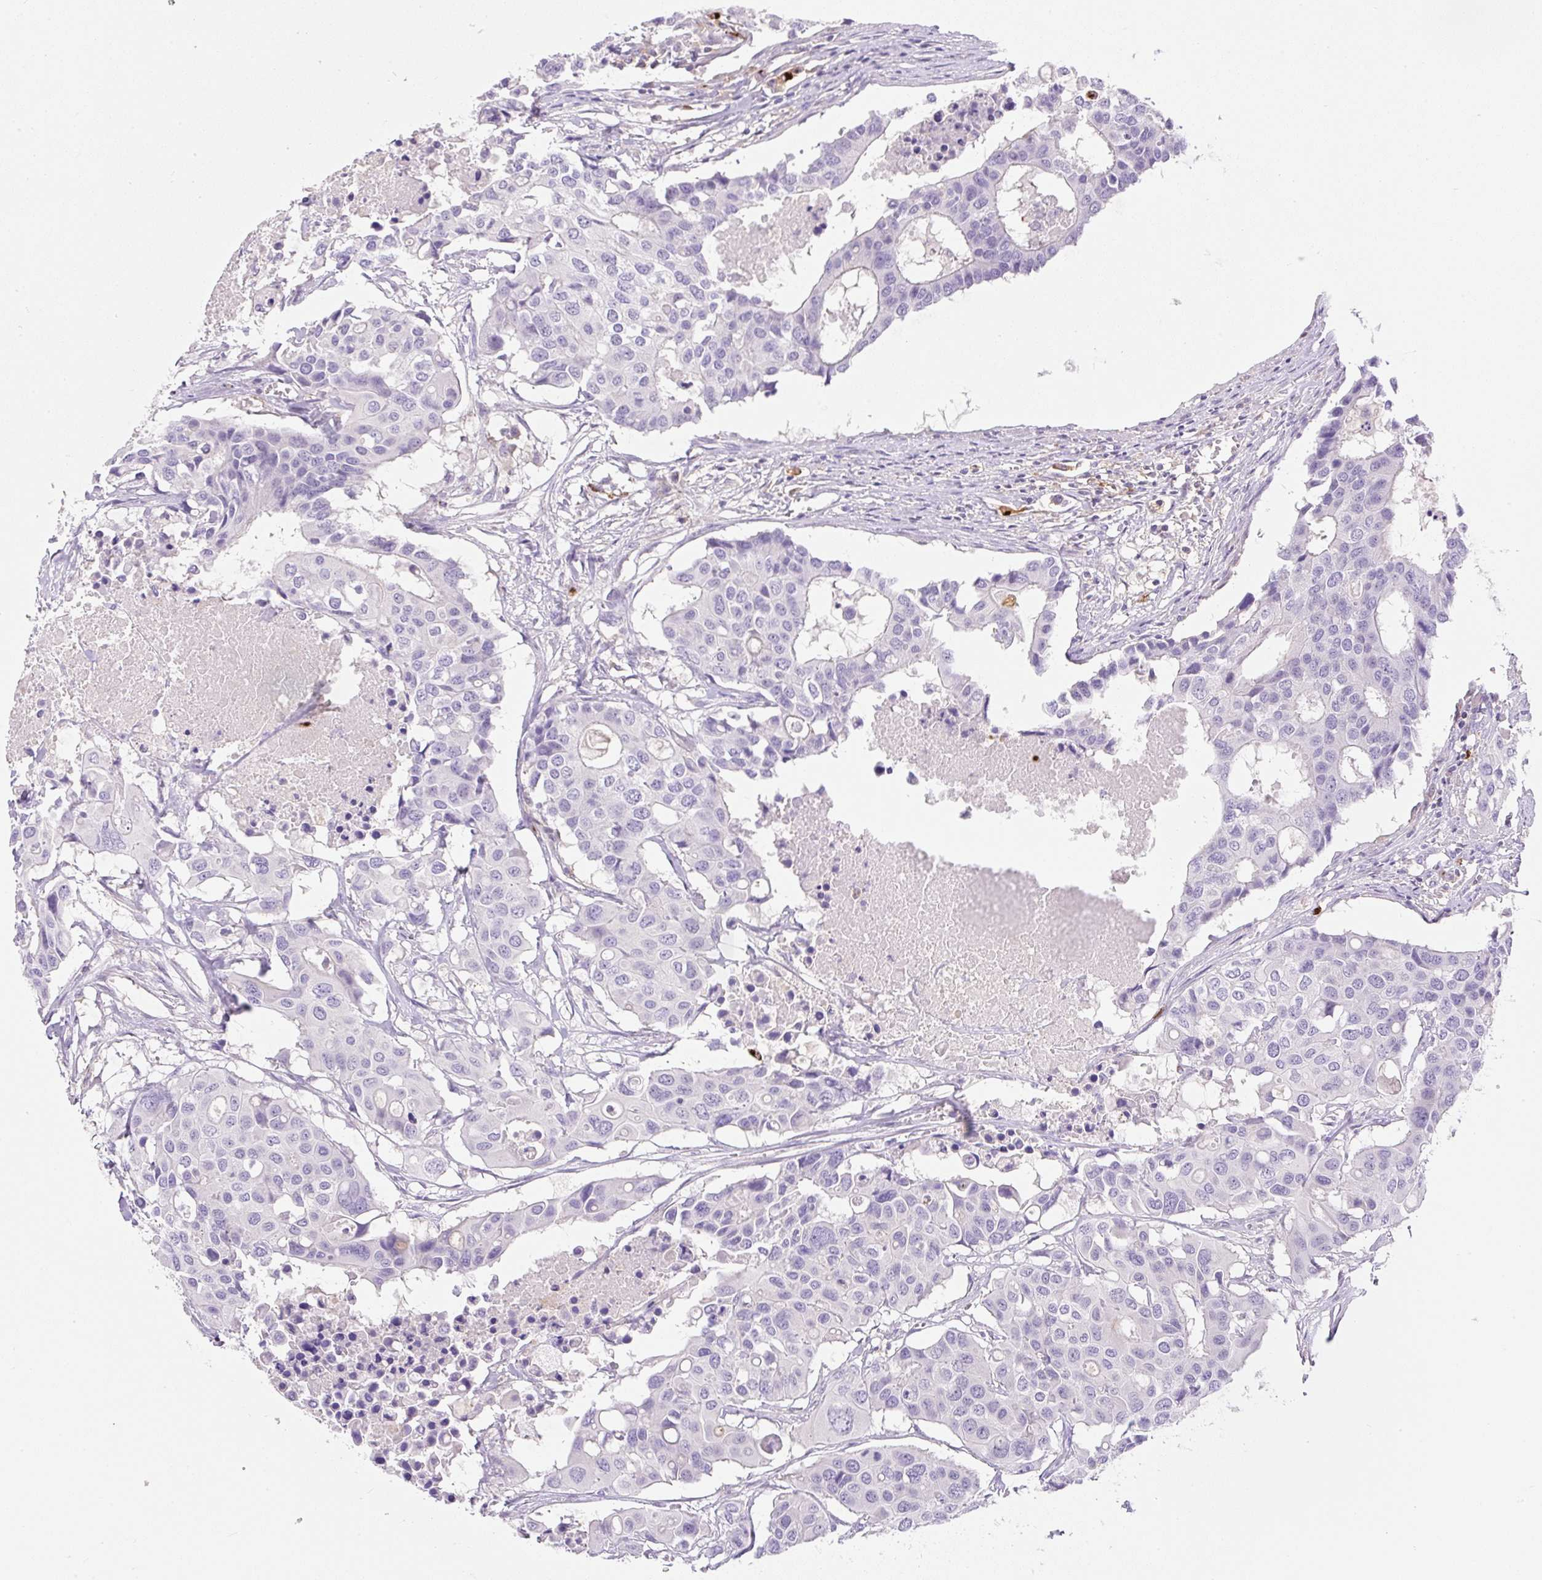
{"staining": {"intensity": "negative", "quantity": "none", "location": "none"}, "tissue": "colorectal cancer", "cell_type": "Tumor cells", "image_type": "cancer", "snomed": [{"axis": "morphology", "description": "Adenocarcinoma, NOS"}, {"axis": "topography", "description": "Colon"}], "caption": "Photomicrograph shows no protein positivity in tumor cells of adenocarcinoma (colorectal) tissue. Brightfield microscopy of IHC stained with DAB (3,3'-diaminobenzidine) (brown) and hematoxylin (blue), captured at high magnification.", "gene": "TDRD15", "patient": {"sex": "male", "age": 77}}